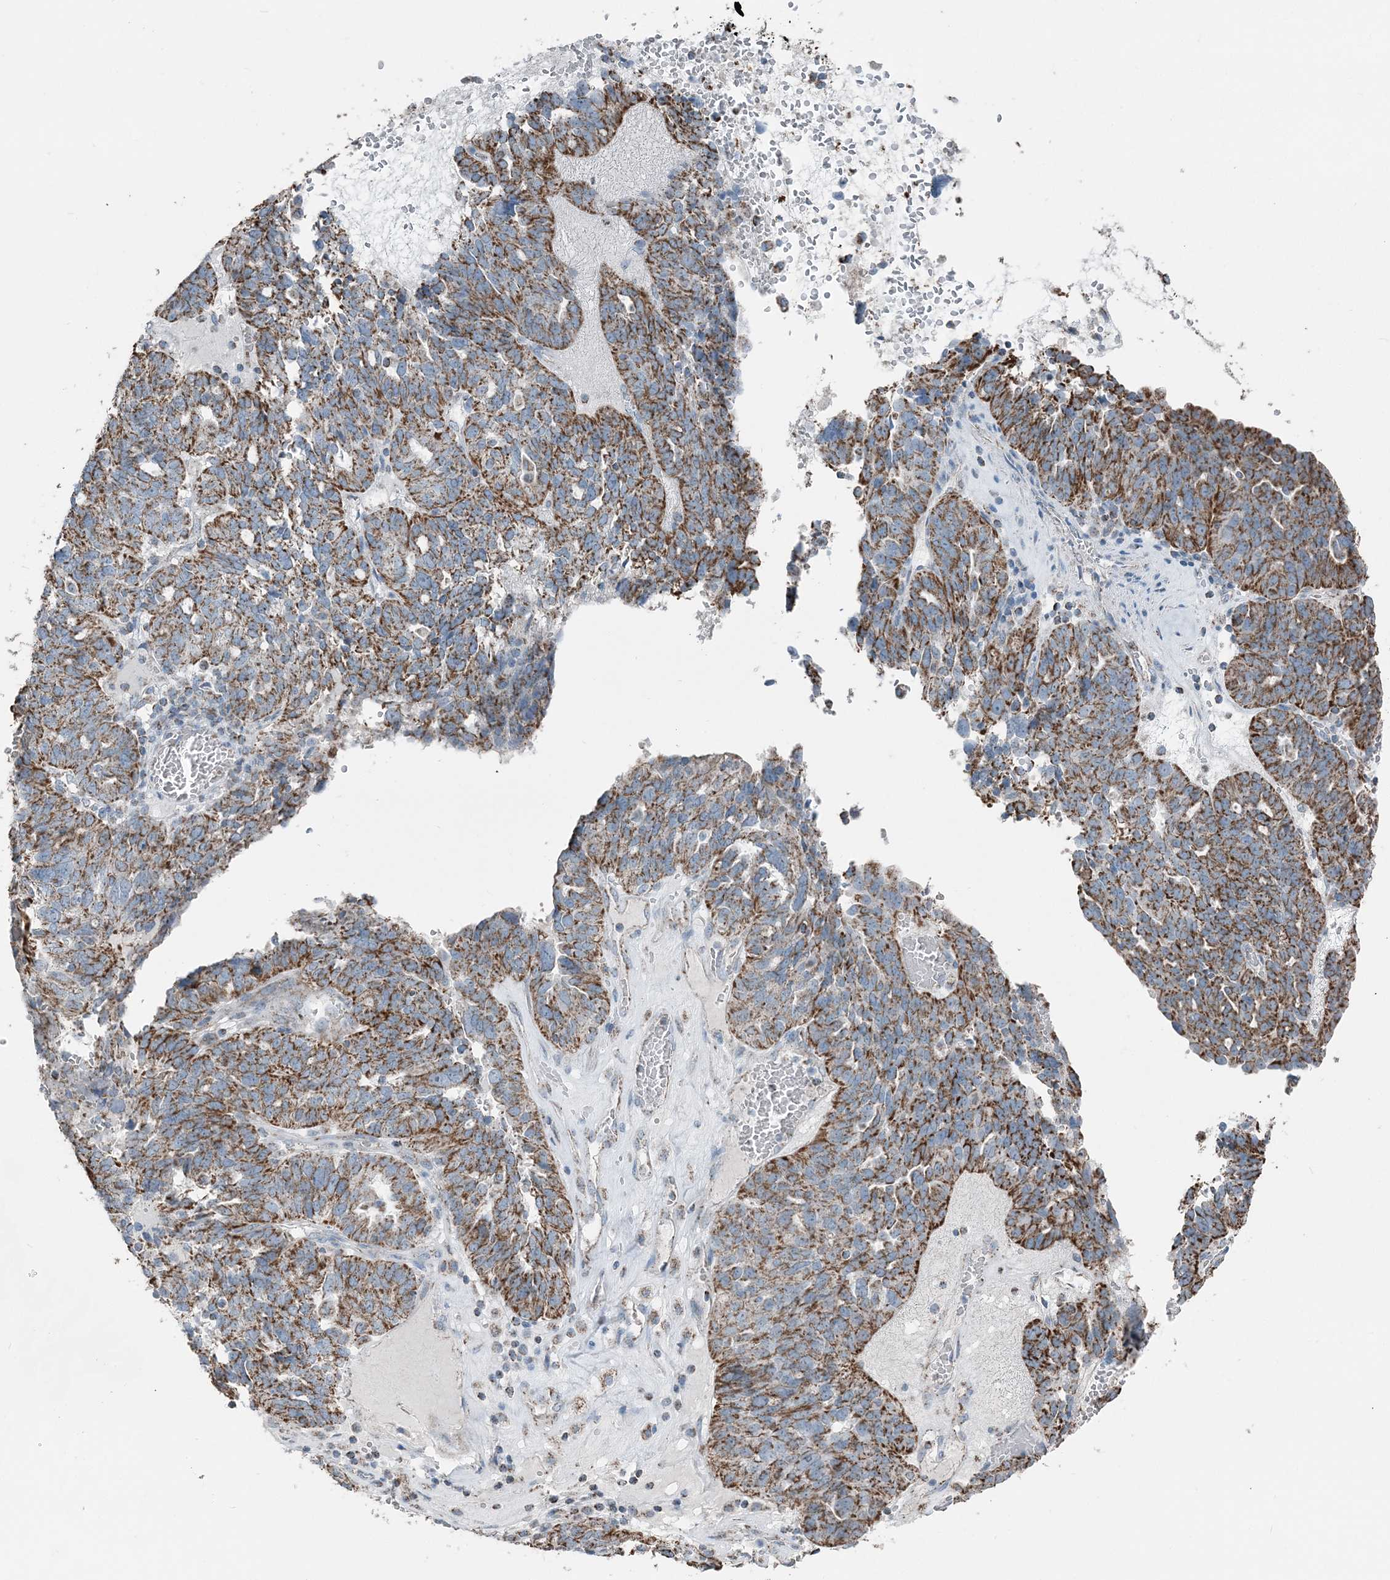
{"staining": {"intensity": "moderate", "quantity": ">75%", "location": "cytoplasmic/membranous"}, "tissue": "ovarian cancer", "cell_type": "Tumor cells", "image_type": "cancer", "snomed": [{"axis": "morphology", "description": "Cystadenocarcinoma, serous, NOS"}, {"axis": "topography", "description": "Ovary"}], "caption": "The image shows immunohistochemical staining of ovarian serous cystadenocarcinoma. There is moderate cytoplasmic/membranous positivity is seen in about >75% of tumor cells.", "gene": "SUCLG1", "patient": {"sex": "female", "age": 59}}